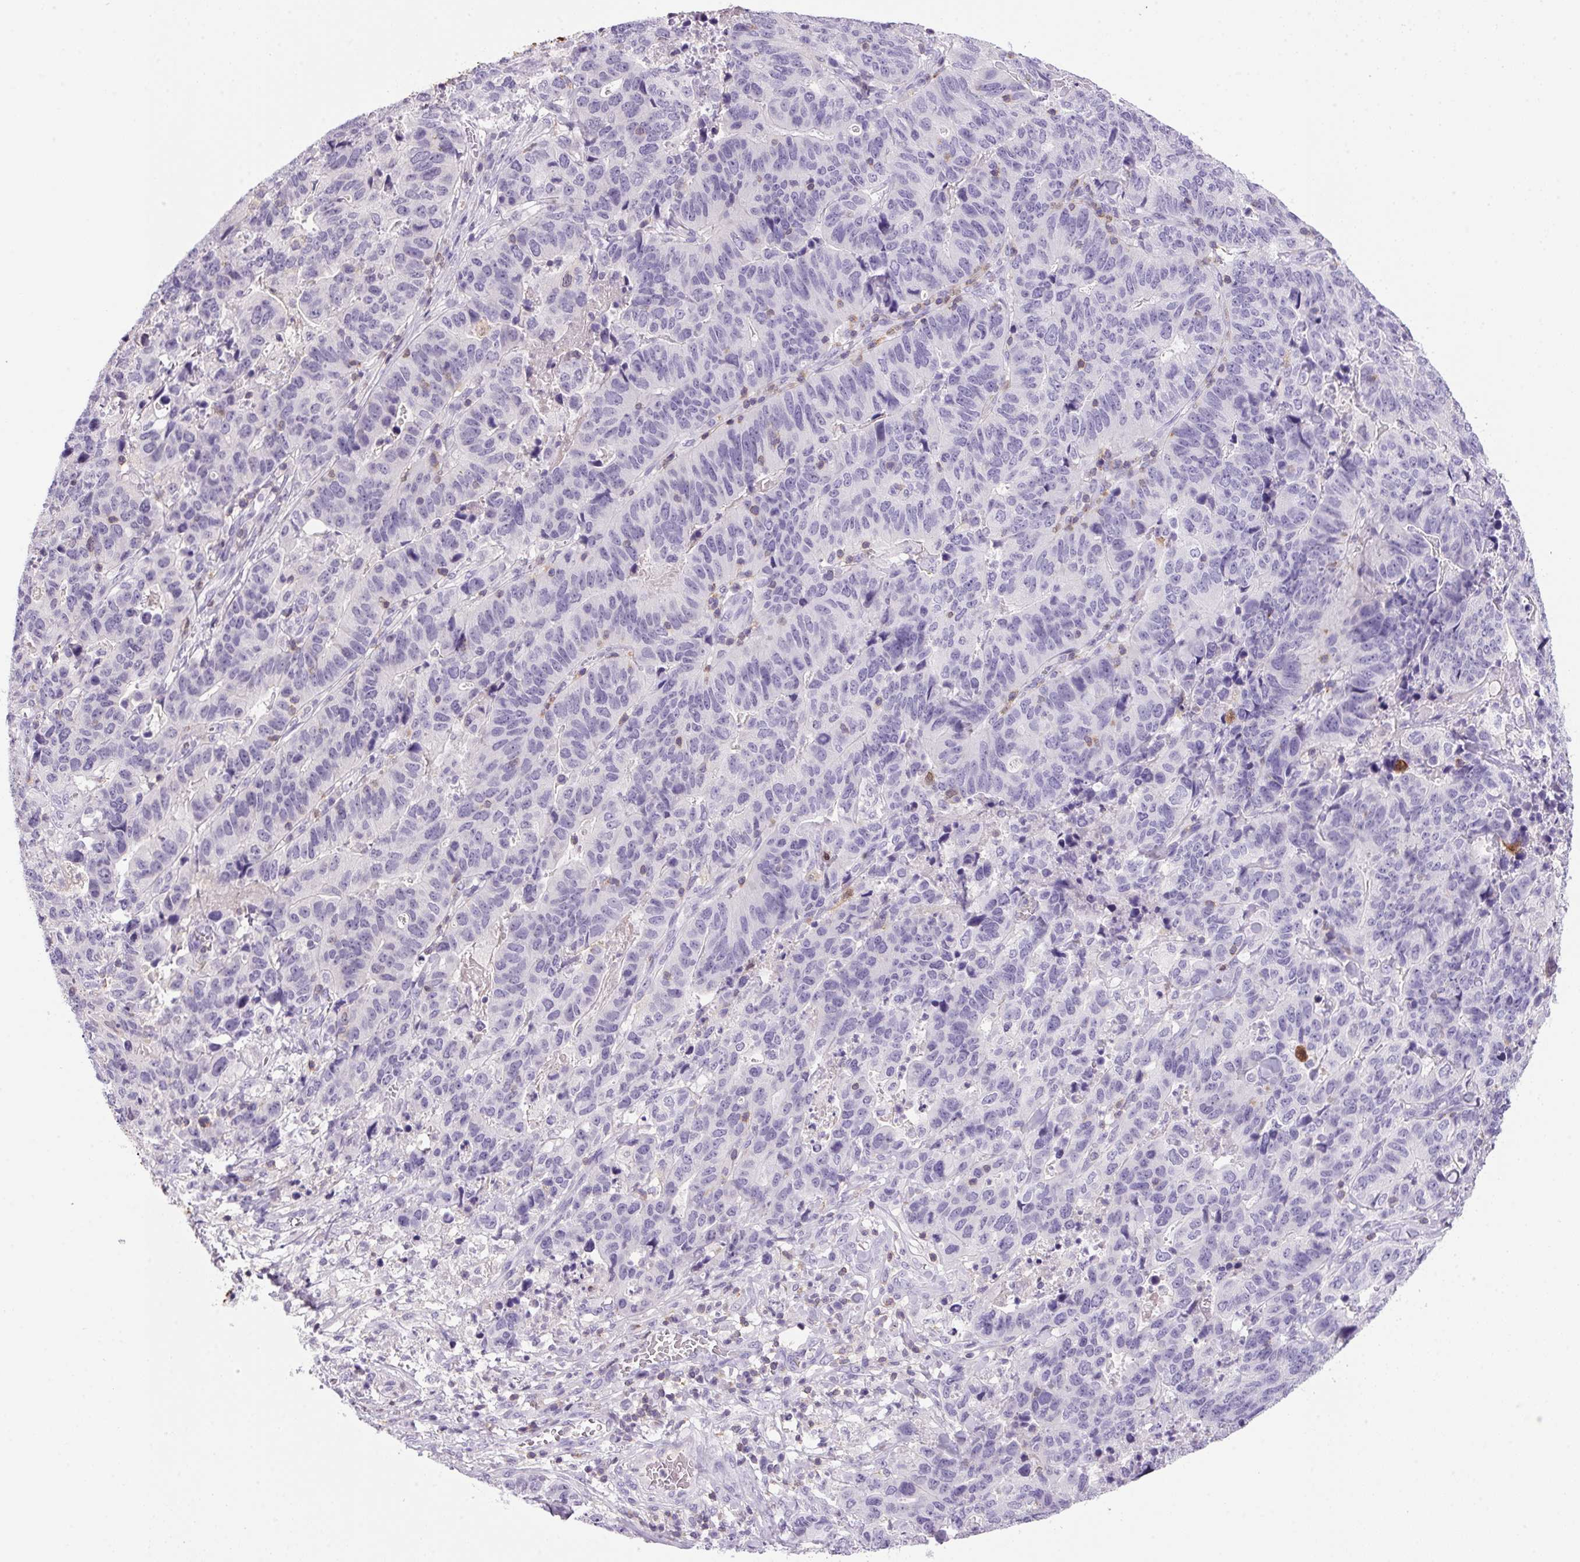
{"staining": {"intensity": "negative", "quantity": "none", "location": "none"}, "tissue": "stomach cancer", "cell_type": "Tumor cells", "image_type": "cancer", "snomed": [{"axis": "morphology", "description": "Adenocarcinoma, NOS"}, {"axis": "topography", "description": "Stomach, upper"}], "caption": "Tumor cells are negative for protein expression in human adenocarcinoma (stomach).", "gene": "S100A2", "patient": {"sex": "female", "age": 67}}